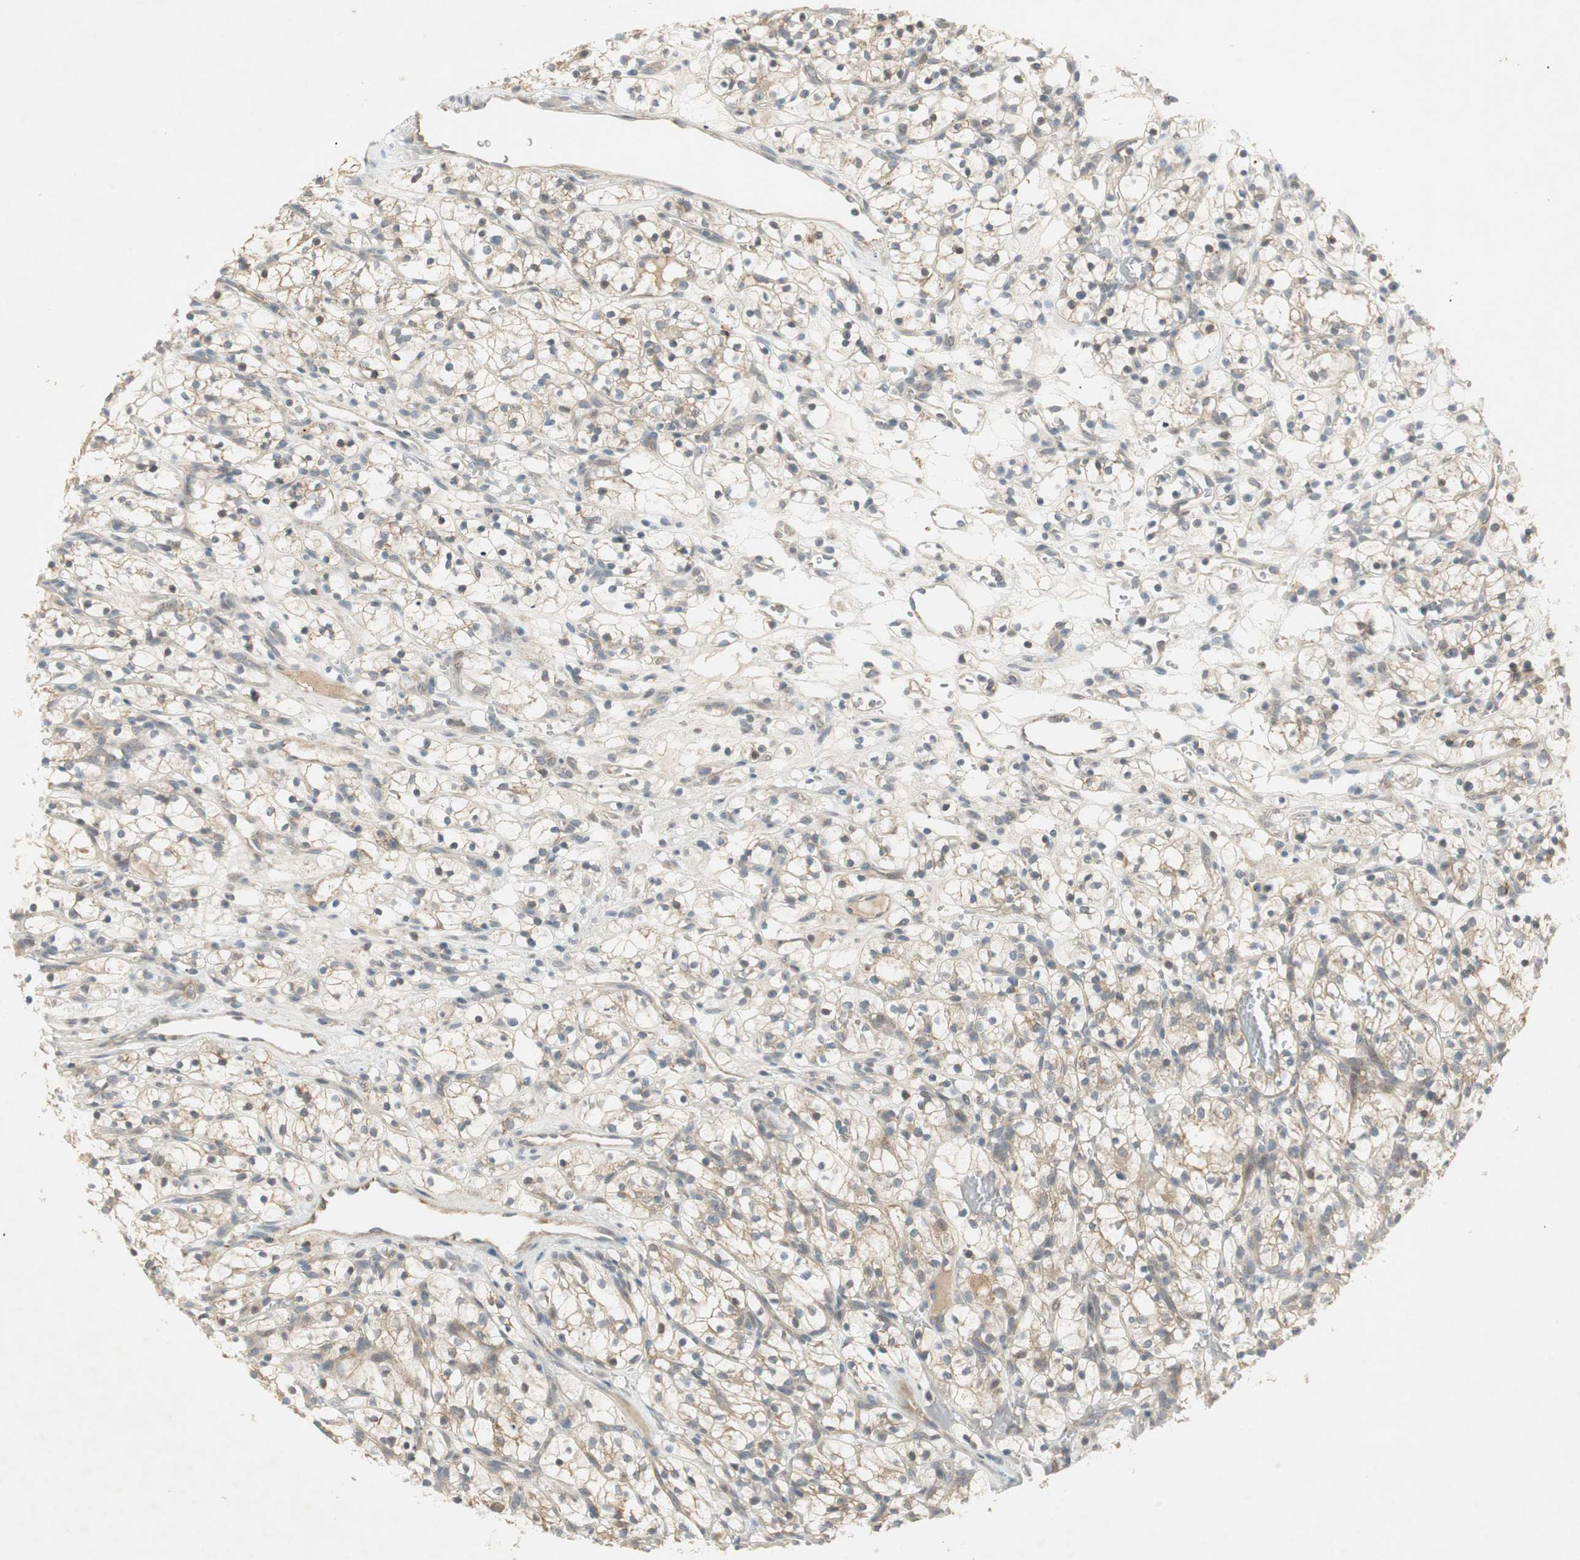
{"staining": {"intensity": "weak", "quantity": "25%-75%", "location": "cytoplasmic/membranous"}, "tissue": "renal cancer", "cell_type": "Tumor cells", "image_type": "cancer", "snomed": [{"axis": "morphology", "description": "Adenocarcinoma, NOS"}, {"axis": "topography", "description": "Kidney"}], "caption": "Immunohistochemical staining of human renal cancer demonstrates low levels of weak cytoplasmic/membranous protein staining in about 25%-75% of tumor cells.", "gene": "USP2", "patient": {"sex": "female", "age": 57}}